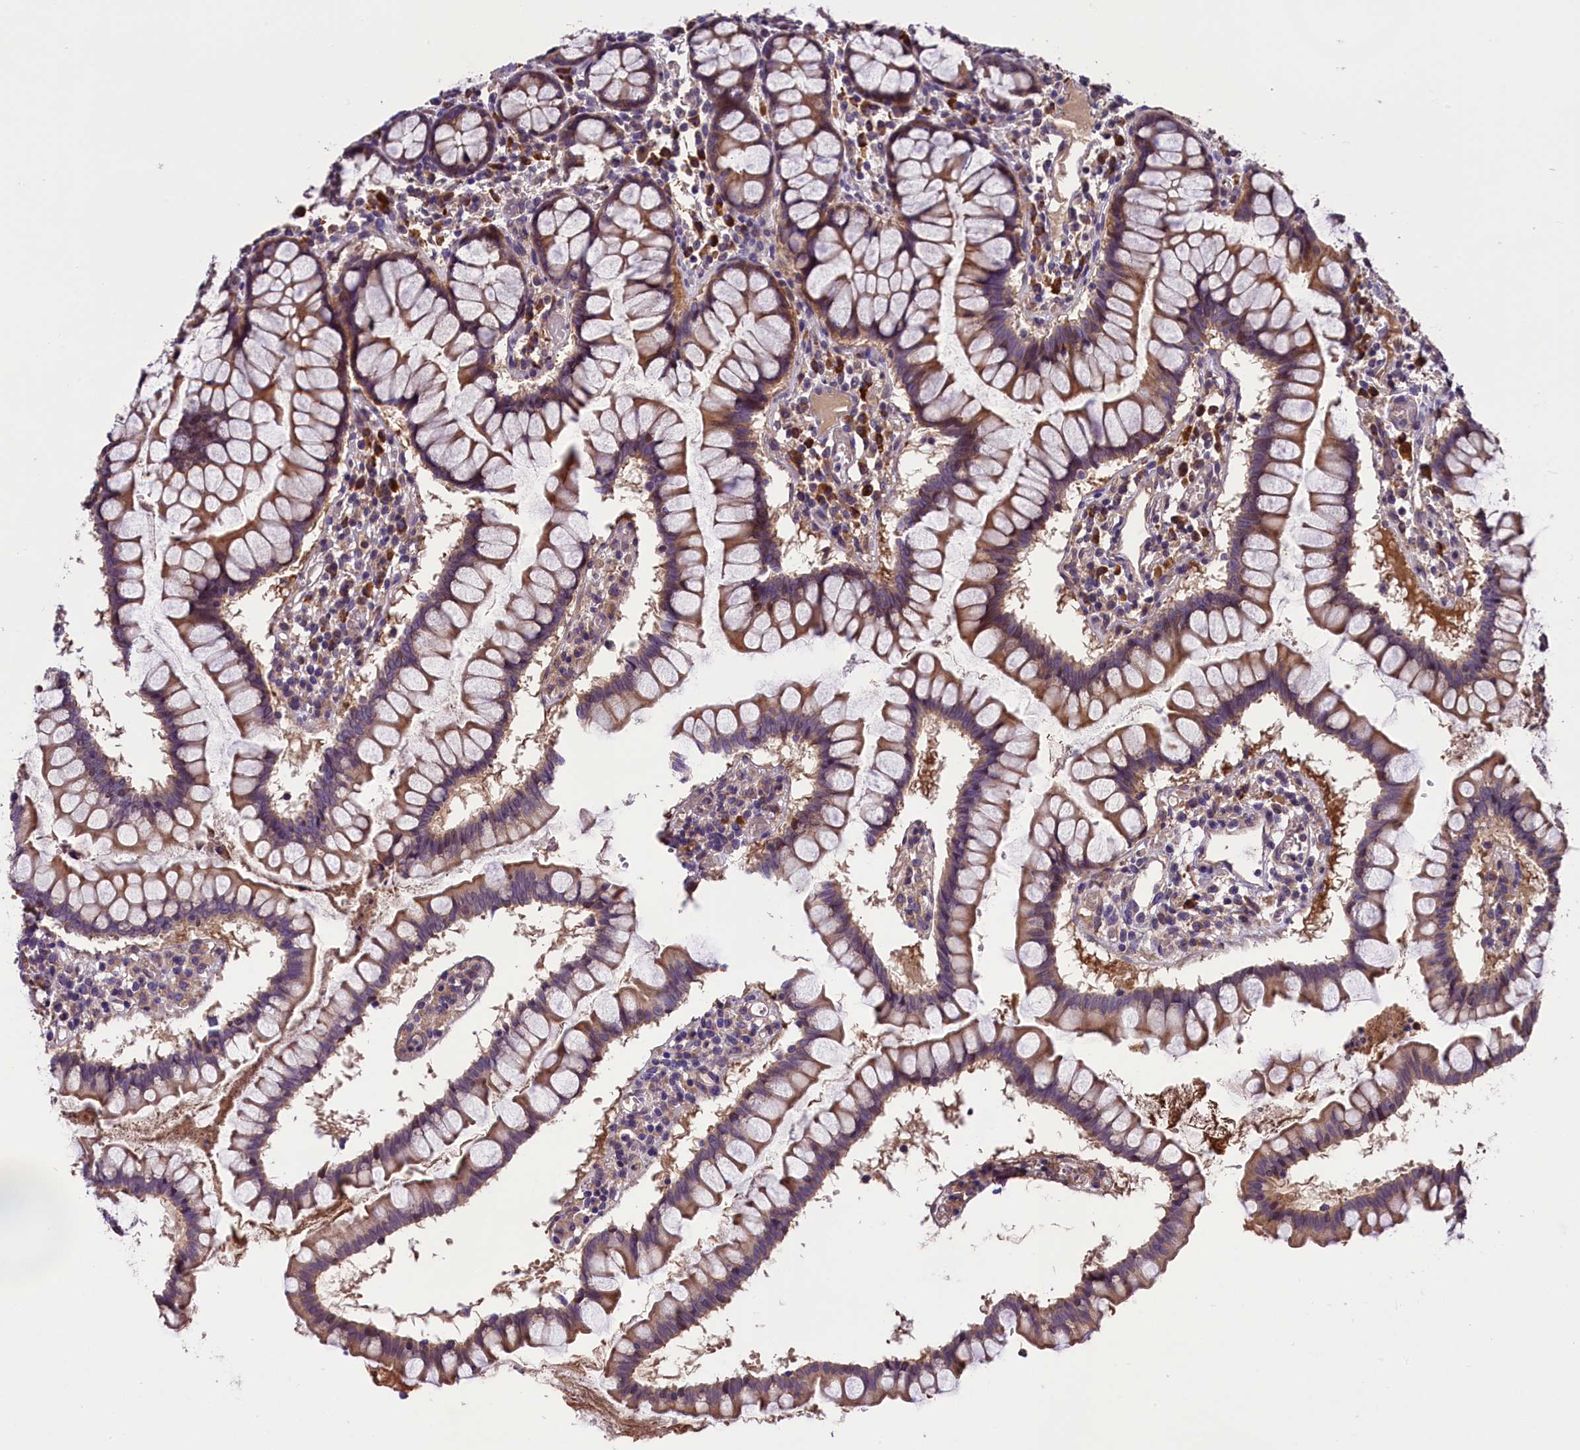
{"staining": {"intensity": "moderate", "quantity": ">75%", "location": "cytoplasmic/membranous"}, "tissue": "colon", "cell_type": "Glandular cells", "image_type": "normal", "snomed": [{"axis": "morphology", "description": "Normal tissue, NOS"}, {"axis": "morphology", "description": "Adenocarcinoma, NOS"}, {"axis": "topography", "description": "Colon"}], "caption": "Human colon stained with a protein marker exhibits moderate staining in glandular cells.", "gene": "ABCC10", "patient": {"sex": "female", "age": 55}}